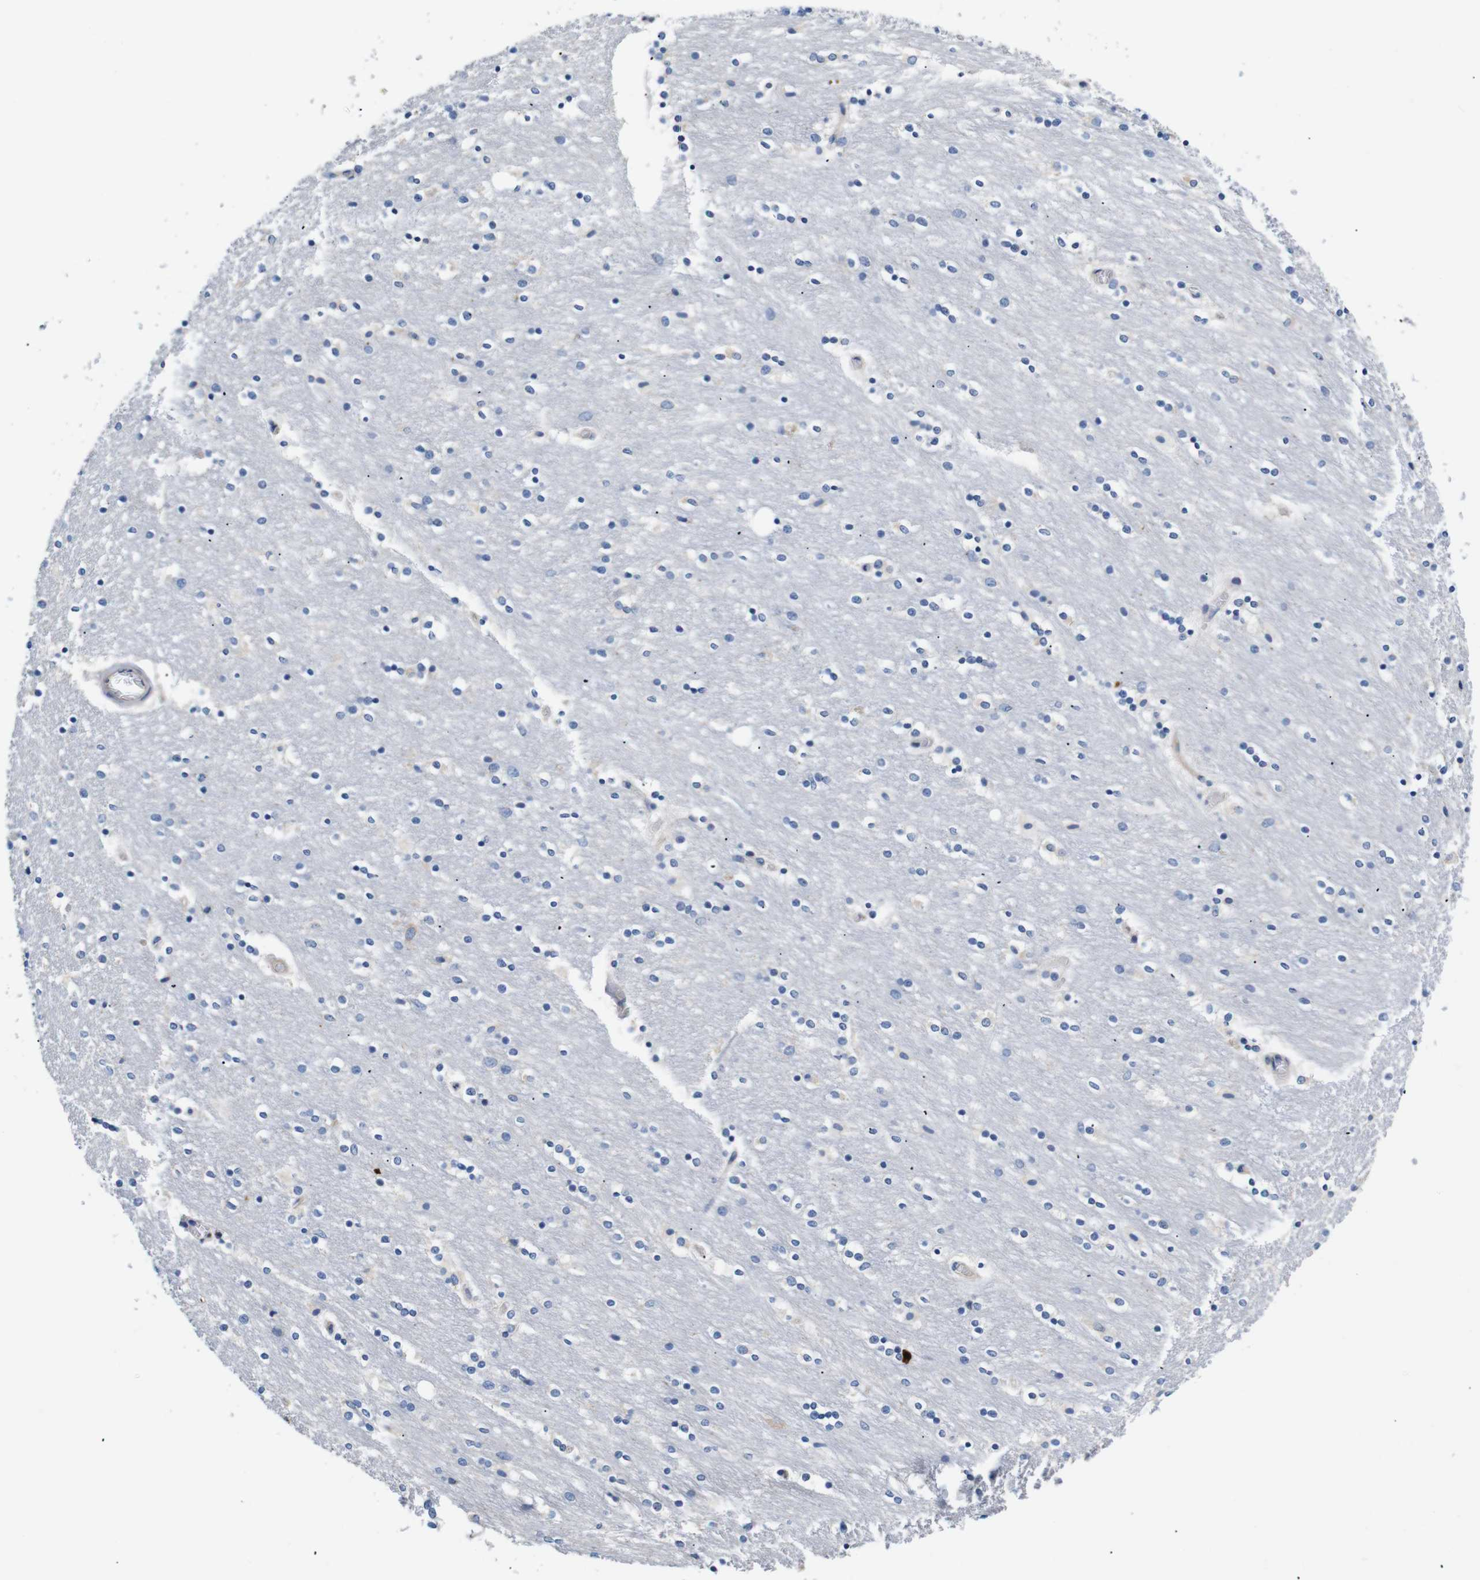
{"staining": {"intensity": "moderate", "quantity": "<25%", "location": "cytoplasmic/membranous"}, "tissue": "caudate", "cell_type": "Glial cells", "image_type": "normal", "snomed": [{"axis": "morphology", "description": "Normal tissue, NOS"}, {"axis": "topography", "description": "Lateral ventricle wall"}], "caption": "The micrograph displays immunohistochemical staining of normal caudate. There is moderate cytoplasmic/membranous staining is appreciated in about <25% of glial cells. (brown staining indicates protein expression, while blue staining denotes nuclei).", "gene": "UBE2G2", "patient": {"sex": "female", "age": 54}}